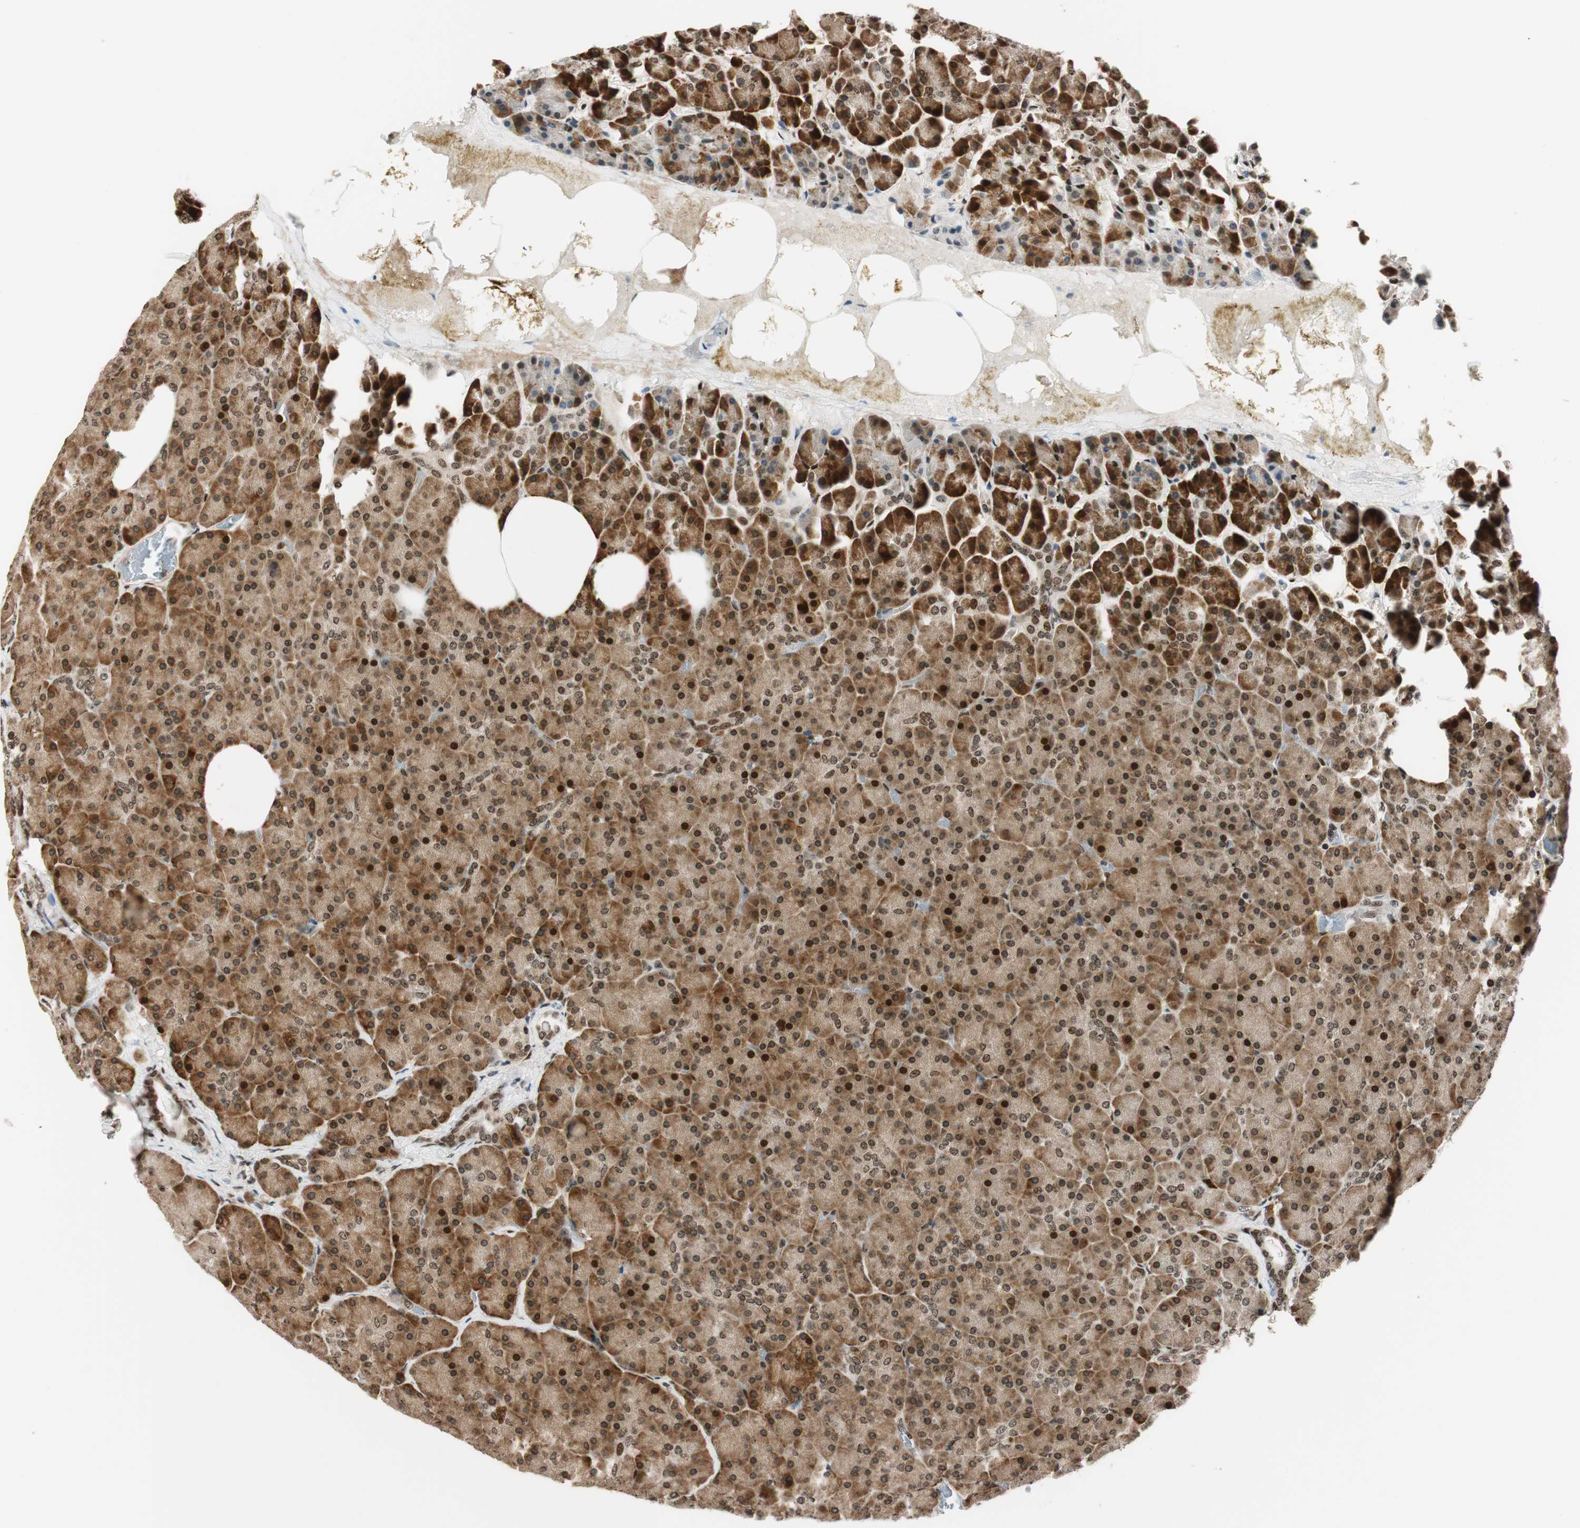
{"staining": {"intensity": "strong", "quantity": ">75%", "location": "cytoplasmic/membranous,nuclear"}, "tissue": "pancreas", "cell_type": "Exocrine glandular cells", "image_type": "normal", "snomed": [{"axis": "morphology", "description": "Normal tissue, NOS"}, {"axis": "topography", "description": "Pancreas"}], "caption": "Pancreas stained with DAB (3,3'-diaminobenzidine) immunohistochemistry reveals high levels of strong cytoplasmic/membranous,nuclear positivity in about >75% of exocrine glandular cells. (DAB (3,3'-diaminobenzidine) = brown stain, brightfield microscopy at high magnification).", "gene": "RING1", "patient": {"sex": "female", "age": 35}}